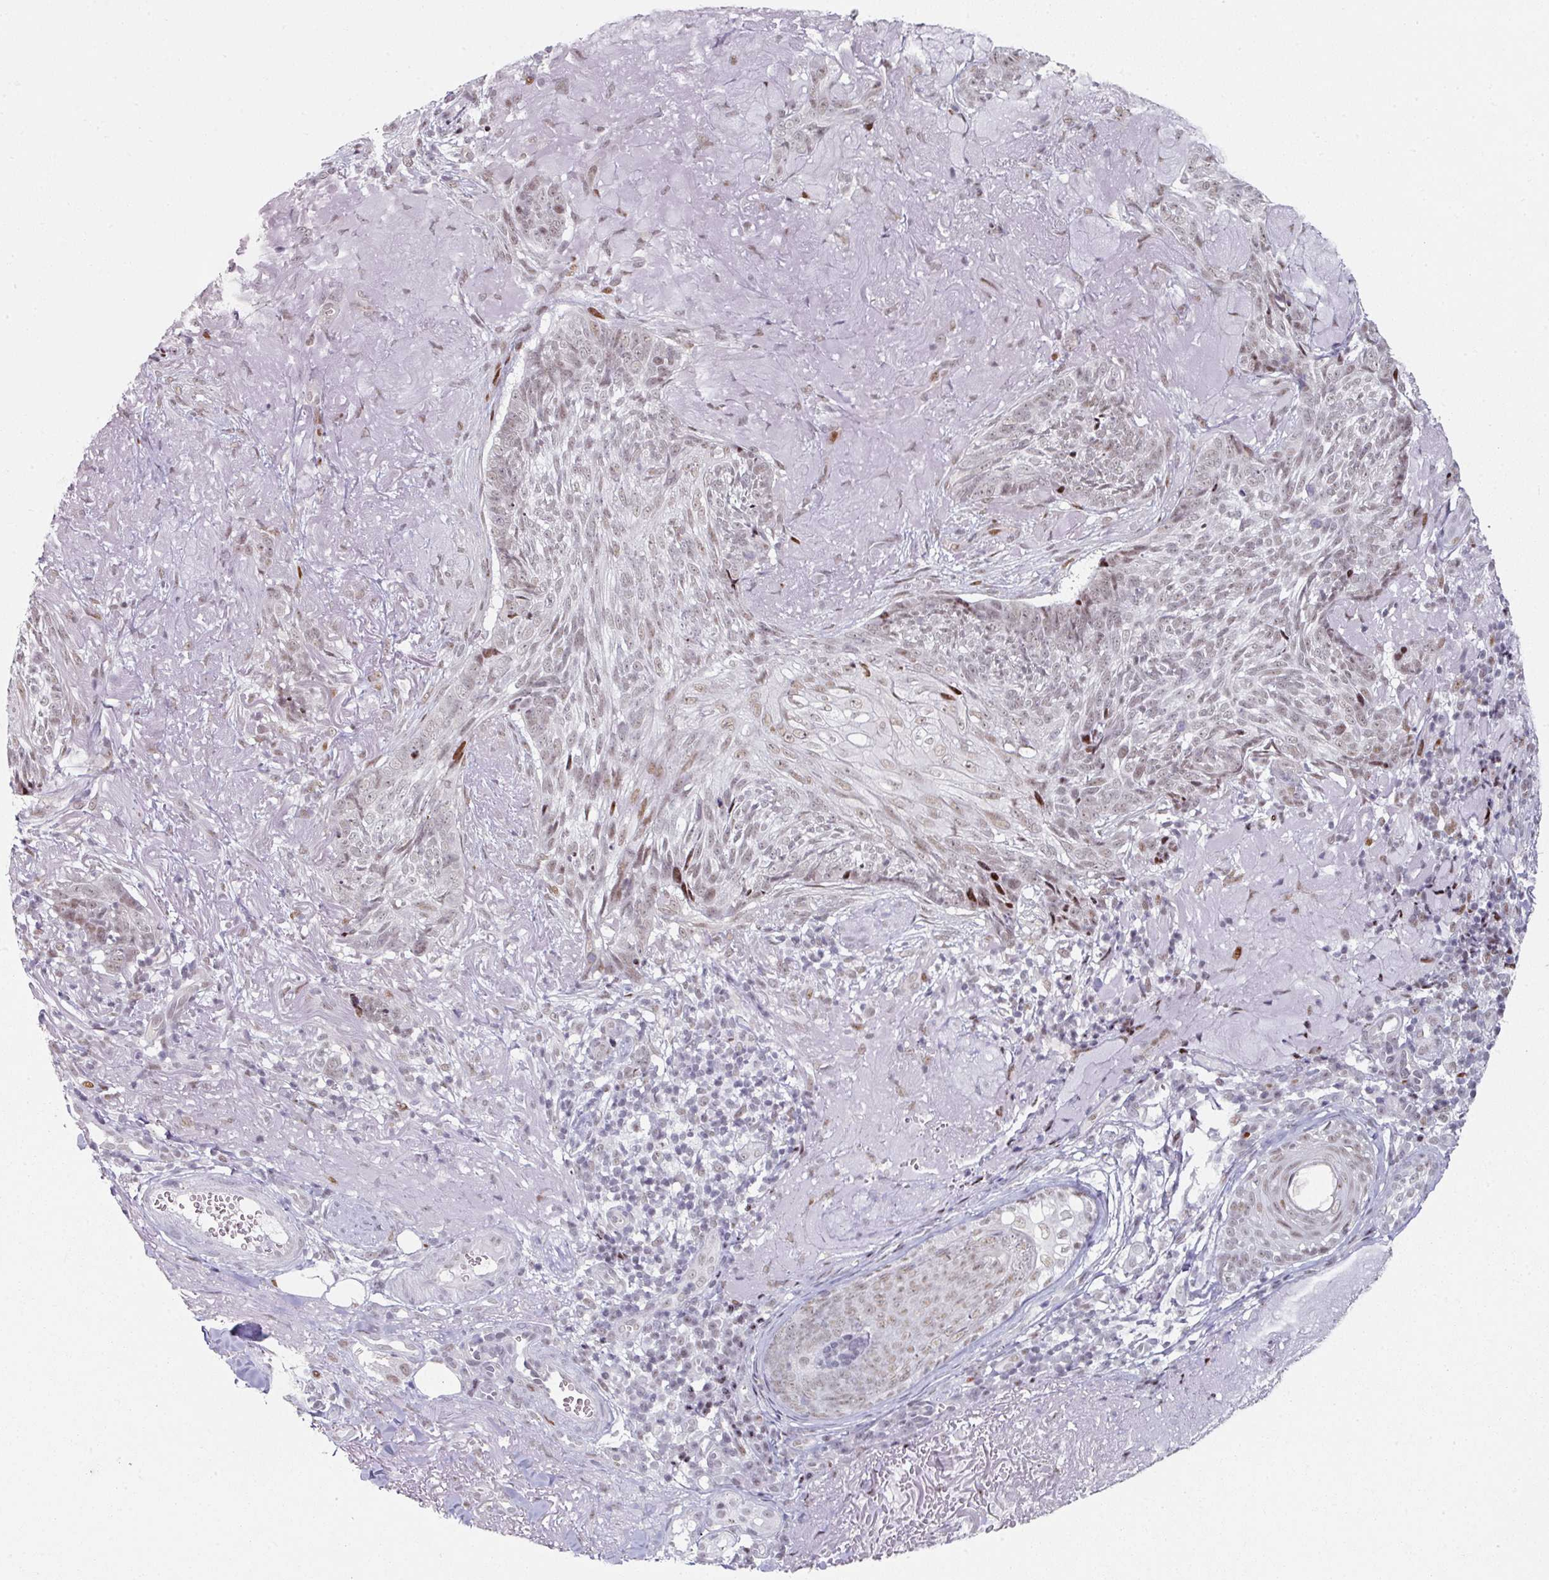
{"staining": {"intensity": "weak", "quantity": ">75%", "location": "nuclear"}, "tissue": "skin cancer", "cell_type": "Tumor cells", "image_type": "cancer", "snomed": [{"axis": "morphology", "description": "Basal cell carcinoma"}, {"axis": "topography", "description": "Skin"}, {"axis": "topography", "description": "Skin of face"}], "caption": "Tumor cells reveal weak nuclear positivity in about >75% of cells in basal cell carcinoma (skin).", "gene": "SF3B5", "patient": {"sex": "female", "age": 95}}